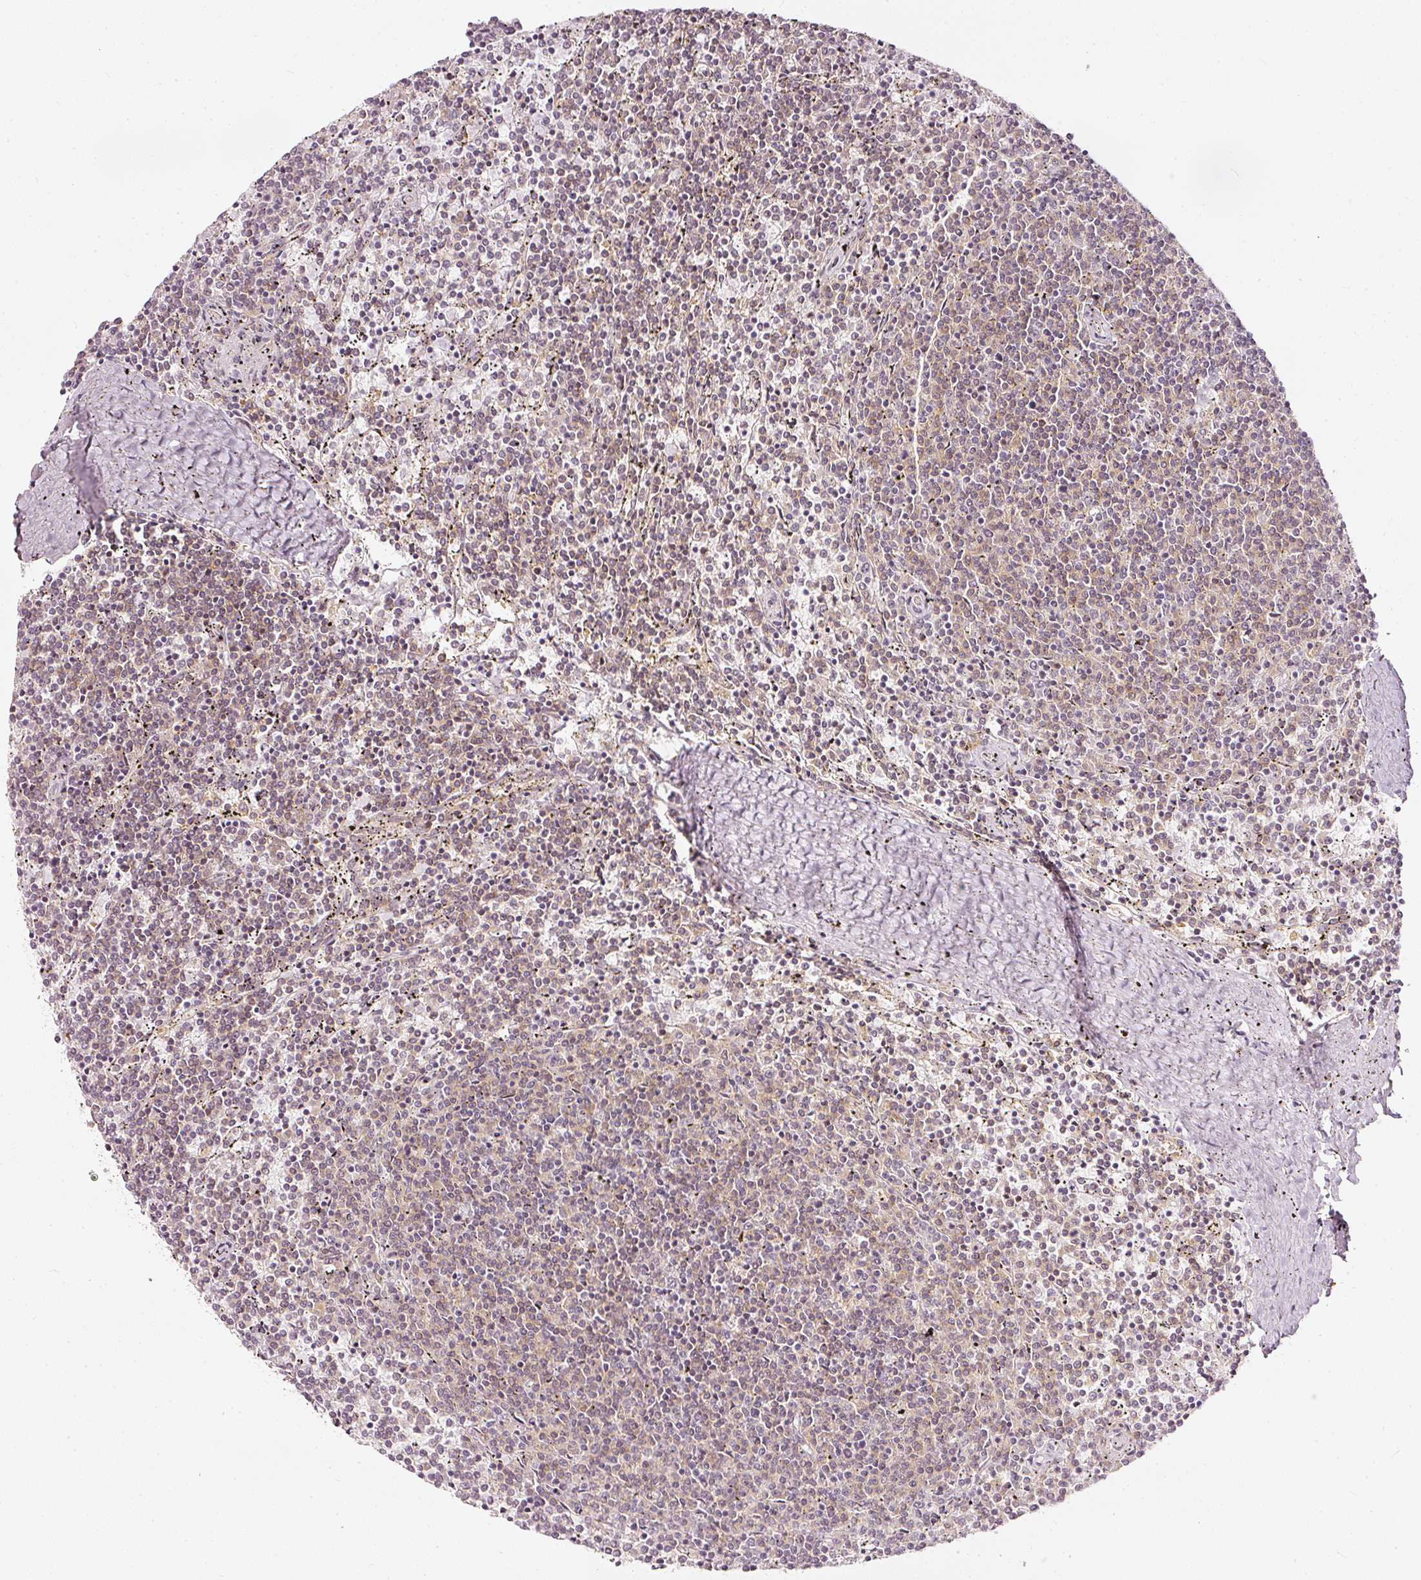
{"staining": {"intensity": "negative", "quantity": "none", "location": "none"}, "tissue": "lymphoma", "cell_type": "Tumor cells", "image_type": "cancer", "snomed": [{"axis": "morphology", "description": "Malignant lymphoma, non-Hodgkin's type, Low grade"}, {"axis": "topography", "description": "Spleen"}], "caption": "The image reveals no significant positivity in tumor cells of malignant lymphoma, non-Hodgkin's type (low-grade).", "gene": "DRD2", "patient": {"sex": "female", "age": 50}}